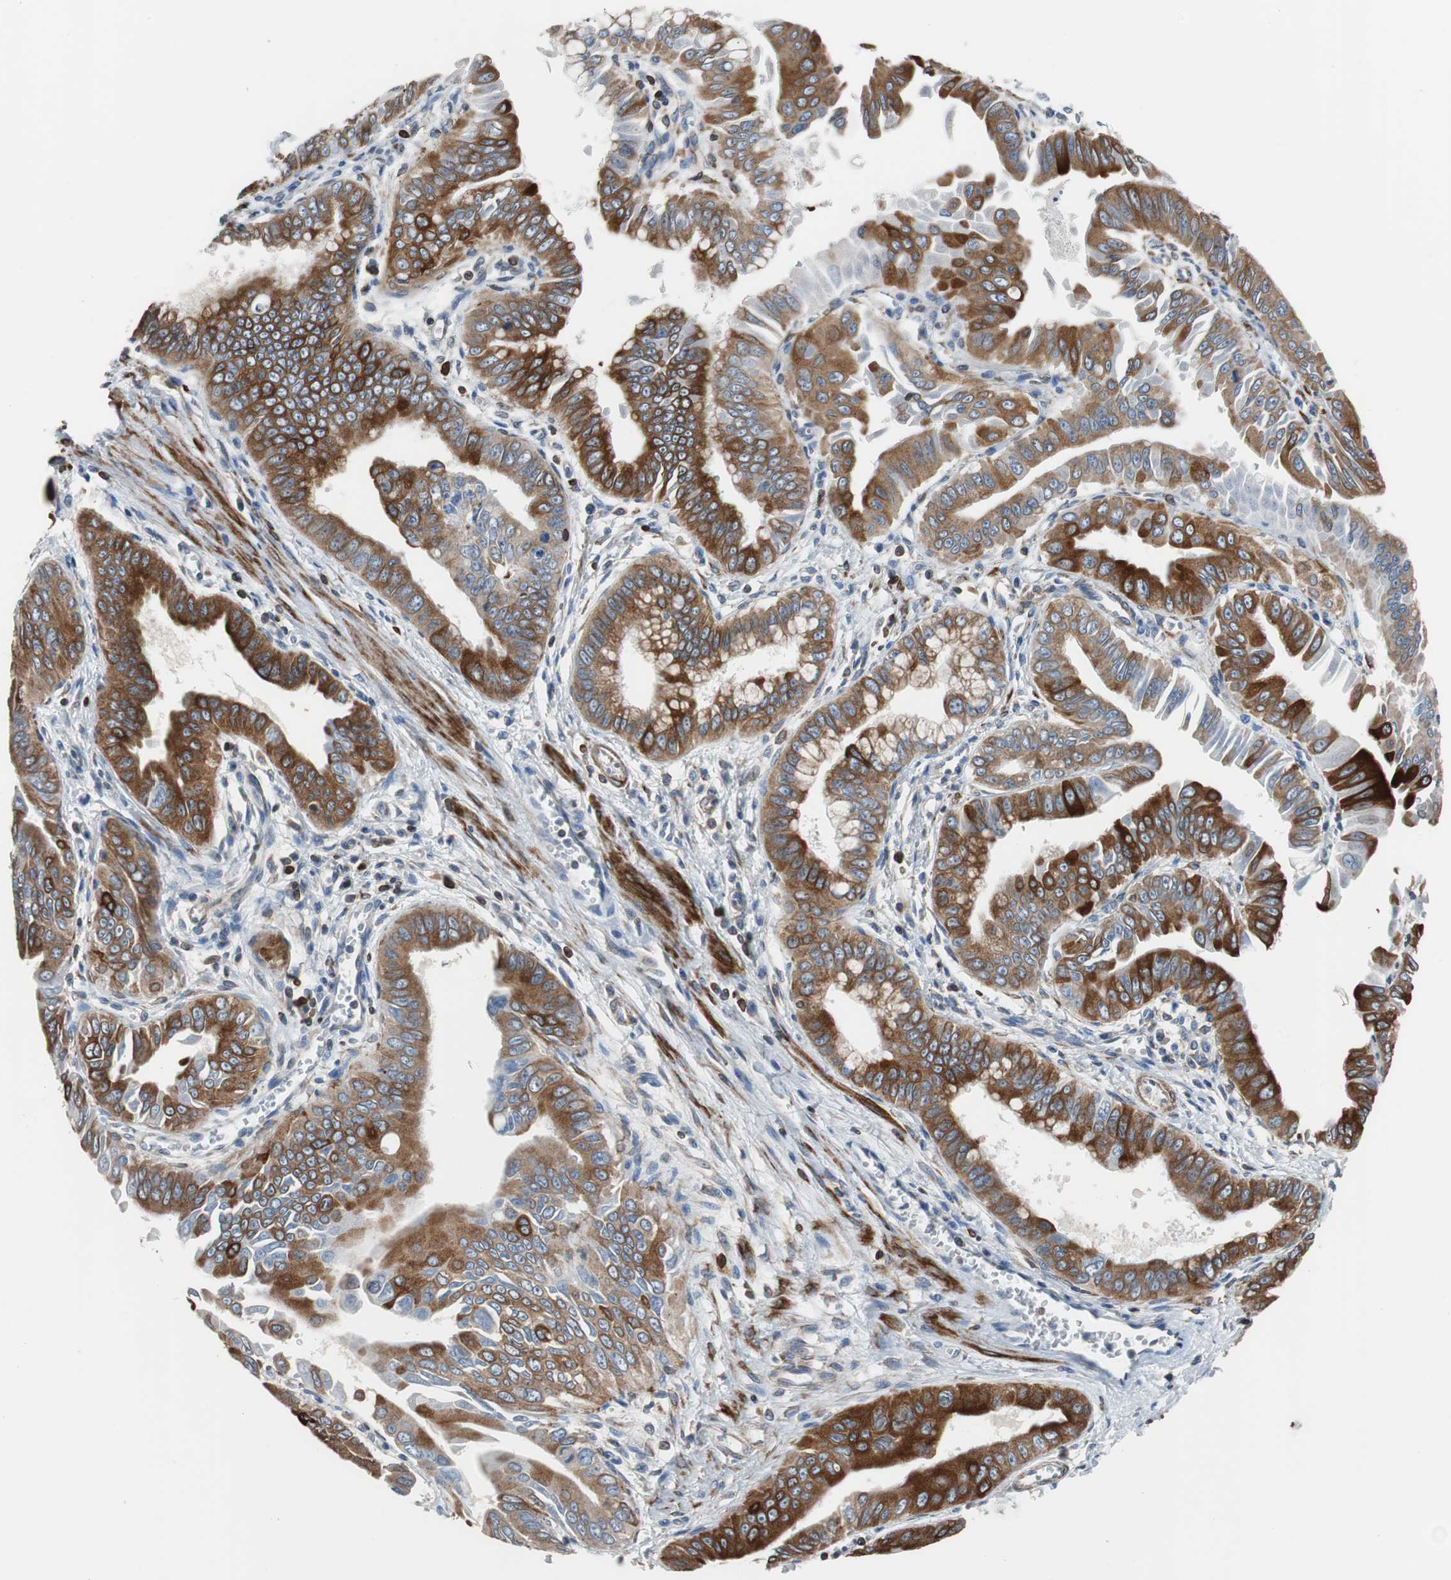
{"staining": {"intensity": "strong", "quantity": ">75%", "location": "cytoplasmic/membranous"}, "tissue": "pancreatic cancer", "cell_type": "Tumor cells", "image_type": "cancer", "snomed": [{"axis": "morphology", "description": "Normal tissue, NOS"}, {"axis": "topography", "description": "Lymph node"}], "caption": "Strong cytoplasmic/membranous protein positivity is appreciated in approximately >75% of tumor cells in pancreatic cancer.", "gene": "PBXIP1", "patient": {"sex": "male", "age": 50}}